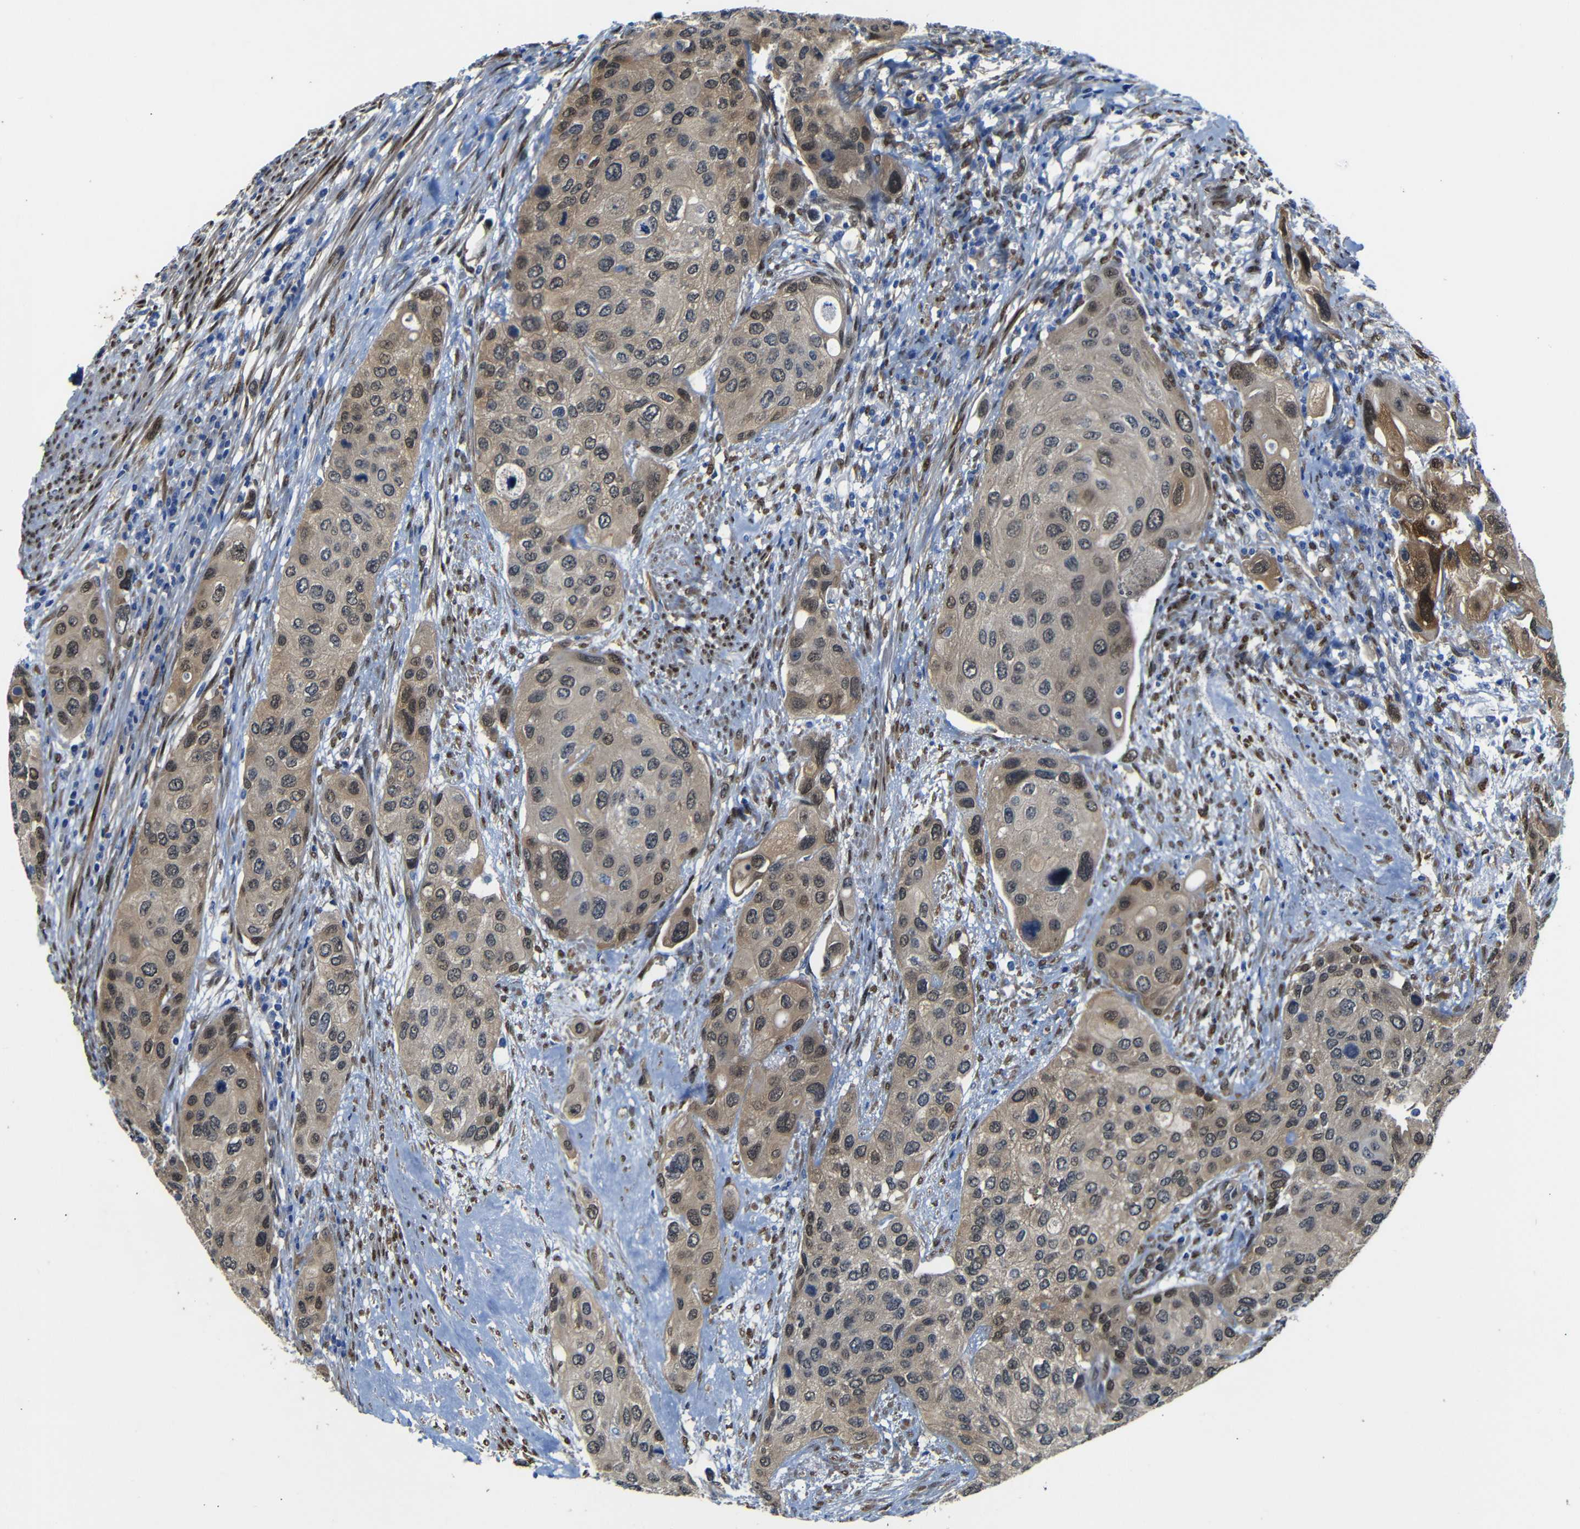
{"staining": {"intensity": "weak", "quantity": ">75%", "location": "cytoplasmic/membranous,nuclear"}, "tissue": "urothelial cancer", "cell_type": "Tumor cells", "image_type": "cancer", "snomed": [{"axis": "morphology", "description": "Urothelial carcinoma, High grade"}, {"axis": "topography", "description": "Urinary bladder"}], "caption": "Immunohistochemical staining of human urothelial carcinoma (high-grade) reveals low levels of weak cytoplasmic/membranous and nuclear protein expression in about >75% of tumor cells. Immunohistochemistry stains the protein in brown and the nuclei are stained blue.", "gene": "YAP1", "patient": {"sex": "female", "age": 56}}